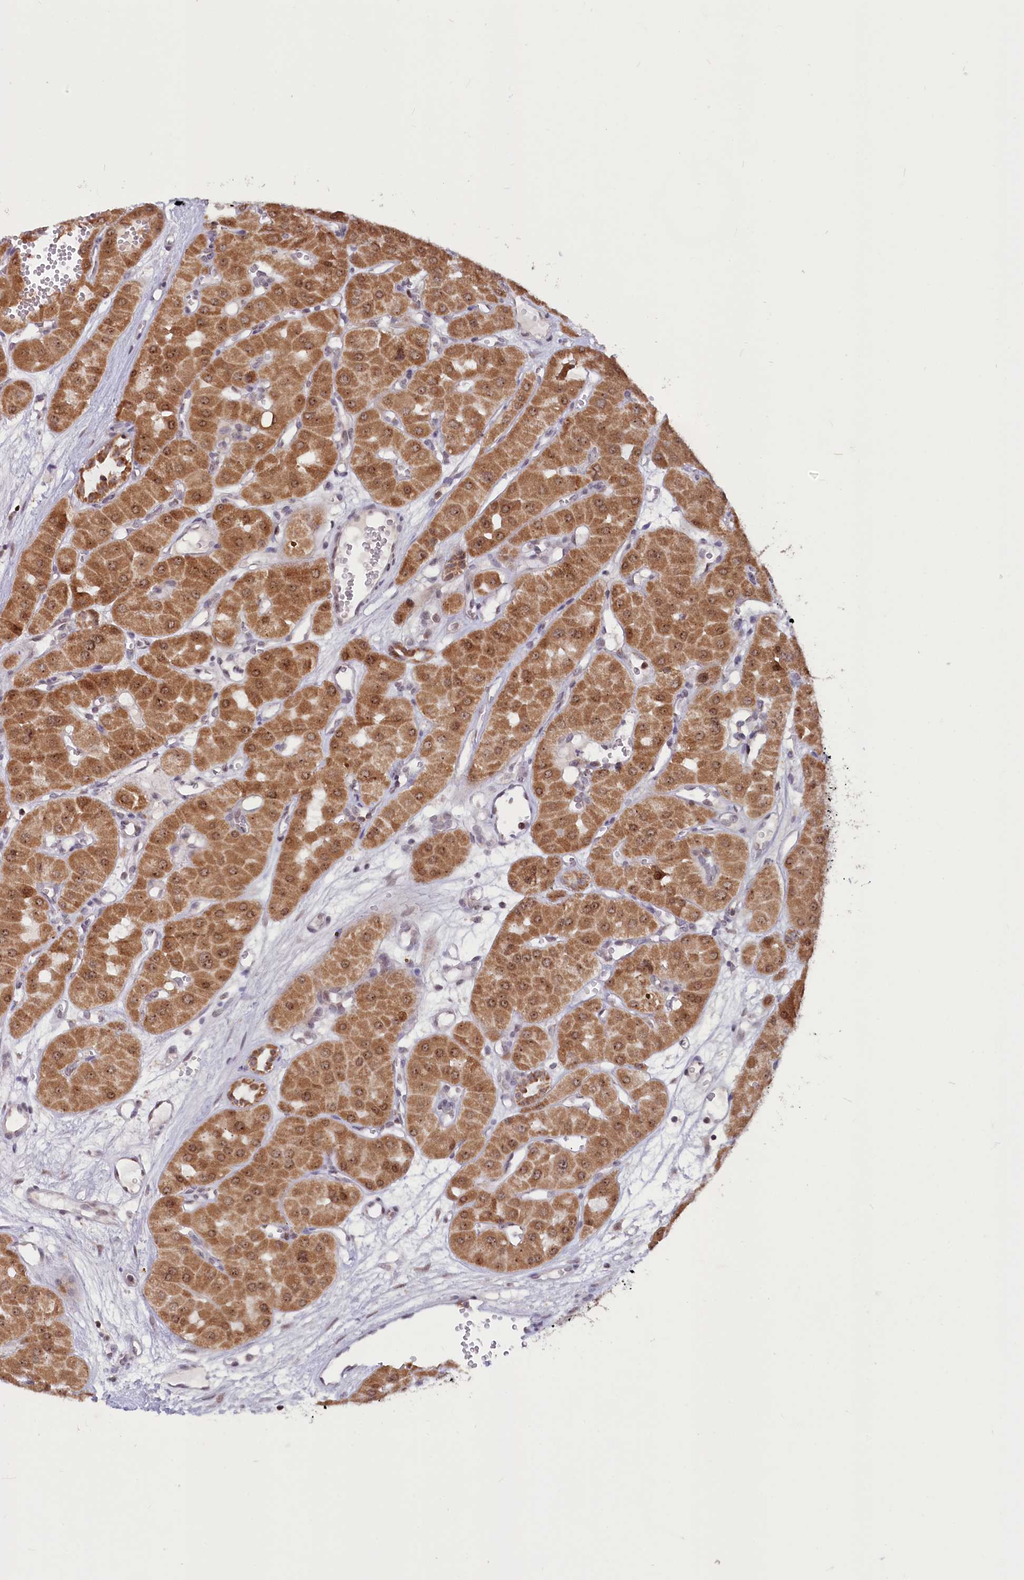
{"staining": {"intensity": "moderate", "quantity": ">75%", "location": "cytoplasmic/membranous,nuclear"}, "tissue": "renal cancer", "cell_type": "Tumor cells", "image_type": "cancer", "snomed": [{"axis": "morphology", "description": "Carcinoma, NOS"}, {"axis": "topography", "description": "Kidney"}], "caption": "Carcinoma (renal) stained with a protein marker demonstrates moderate staining in tumor cells.", "gene": "PHC3", "patient": {"sex": "female", "age": 75}}